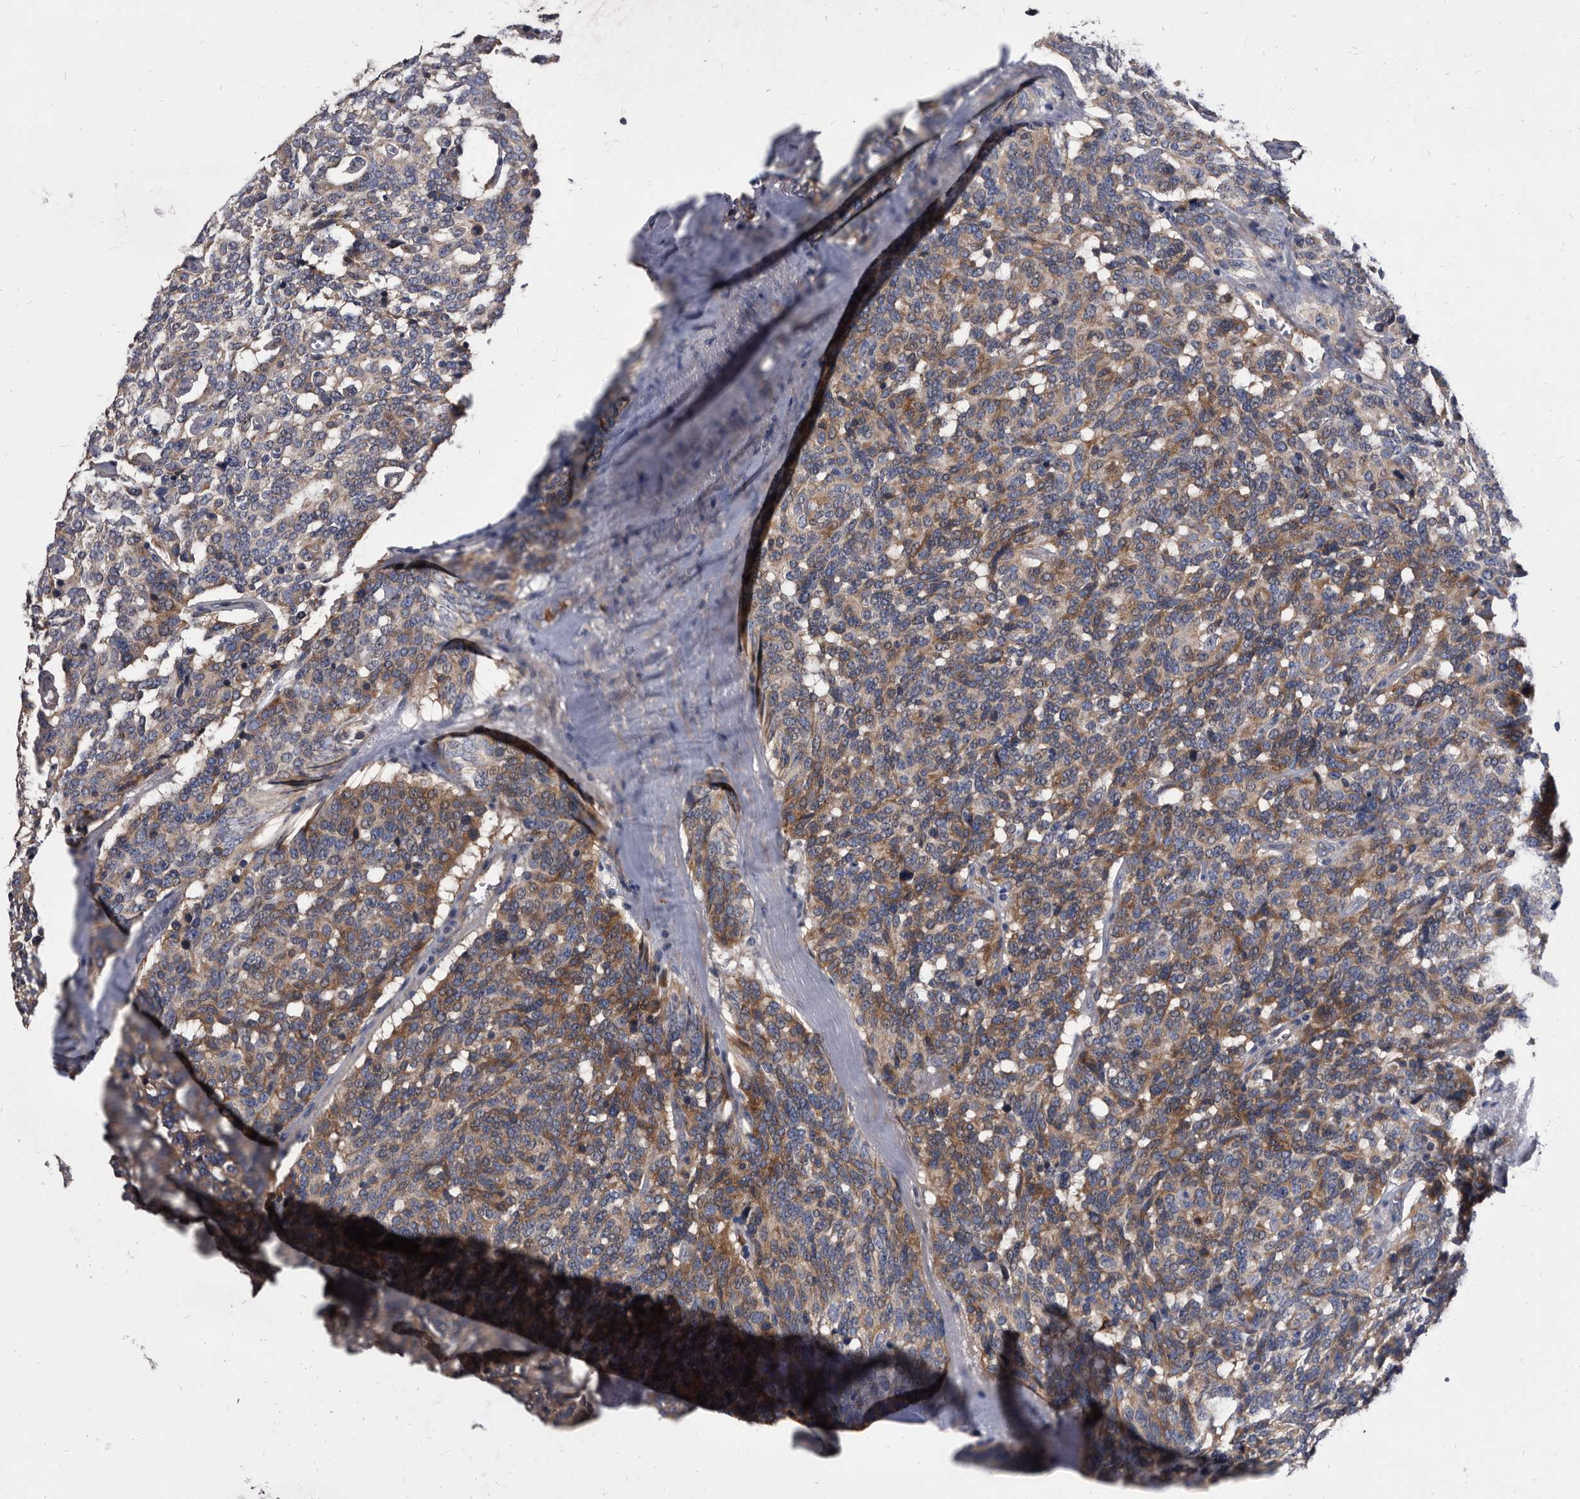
{"staining": {"intensity": "weak", "quantity": ">75%", "location": "cytoplasmic/membranous"}, "tissue": "carcinoid", "cell_type": "Tumor cells", "image_type": "cancer", "snomed": [{"axis": "morphology", "description": "Carcinoid, malignant, NOS"}, {"axis": "topography", "description": "Lung"}], "caption": "Protein staining of malignant carcinoid tissue demonstrates weak cytoplasmic/membranous expression in approximately >75% of tumor cells. (DAB IHC with brightfield microscopy, high magnification).", "gene": "DTNBP1", "patient": {"sex": "female", "age": 46}}